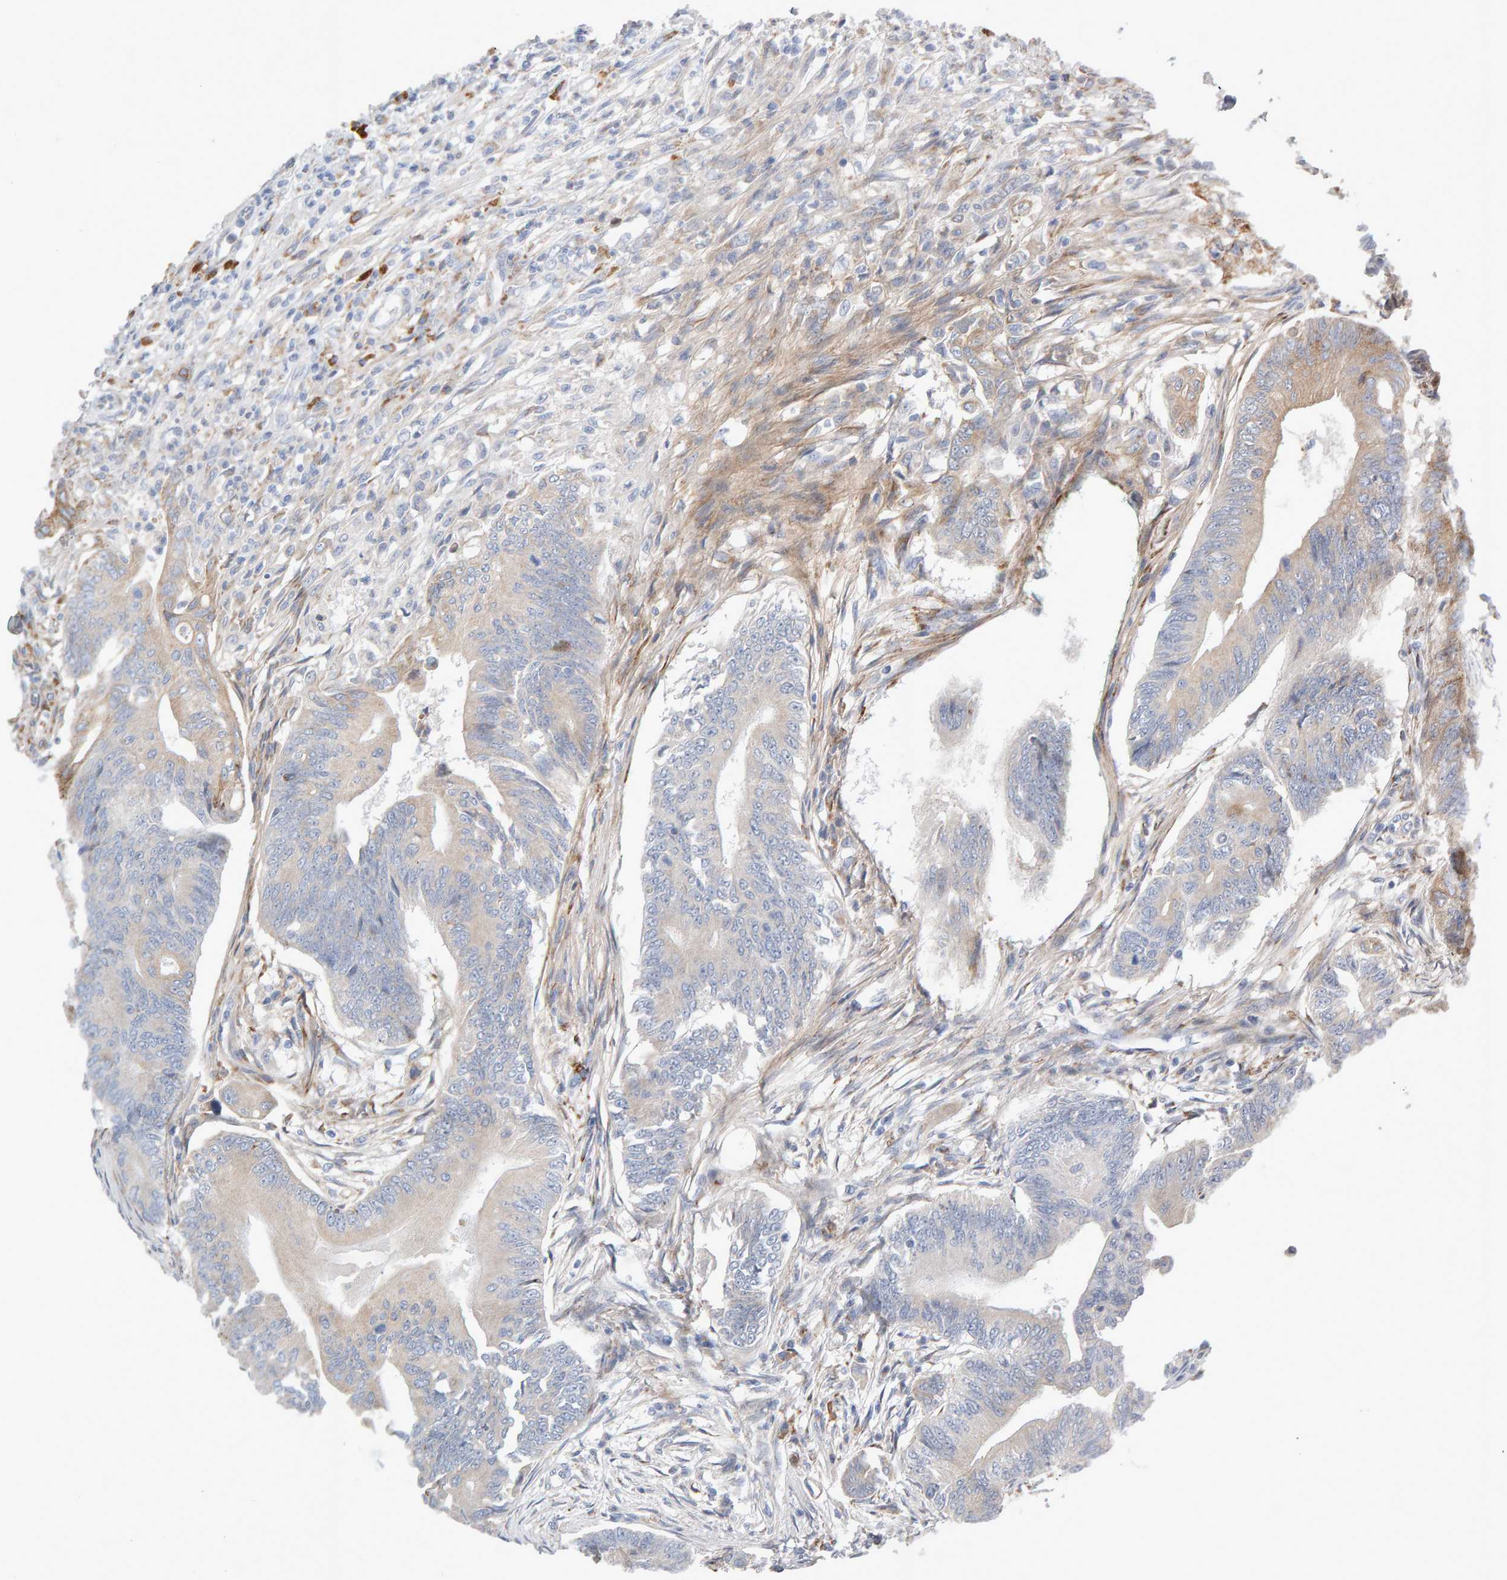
{"staining": {"intensity": "weak", "quantity": "<25%", "location": "cytoplasmic/membranous"}, "tissue": "colorectal cancer", "cell_type": "Tumor cells", "image_type": "cancer", "snomed": [{"axis": "morphology", "description": "Adenoma, NOS"}, {"axis": "morphology", "description": "Adenocarcinoma, NOS"}, {"axis": "topography", "description": "Colon"}], "caption": "Human colorectal adenoma stained for a protein using immunohistochemistry reveals no staining in tumor cells.", "gene": "ENGASE", "patient": {"sex": "male", "age": 79}}